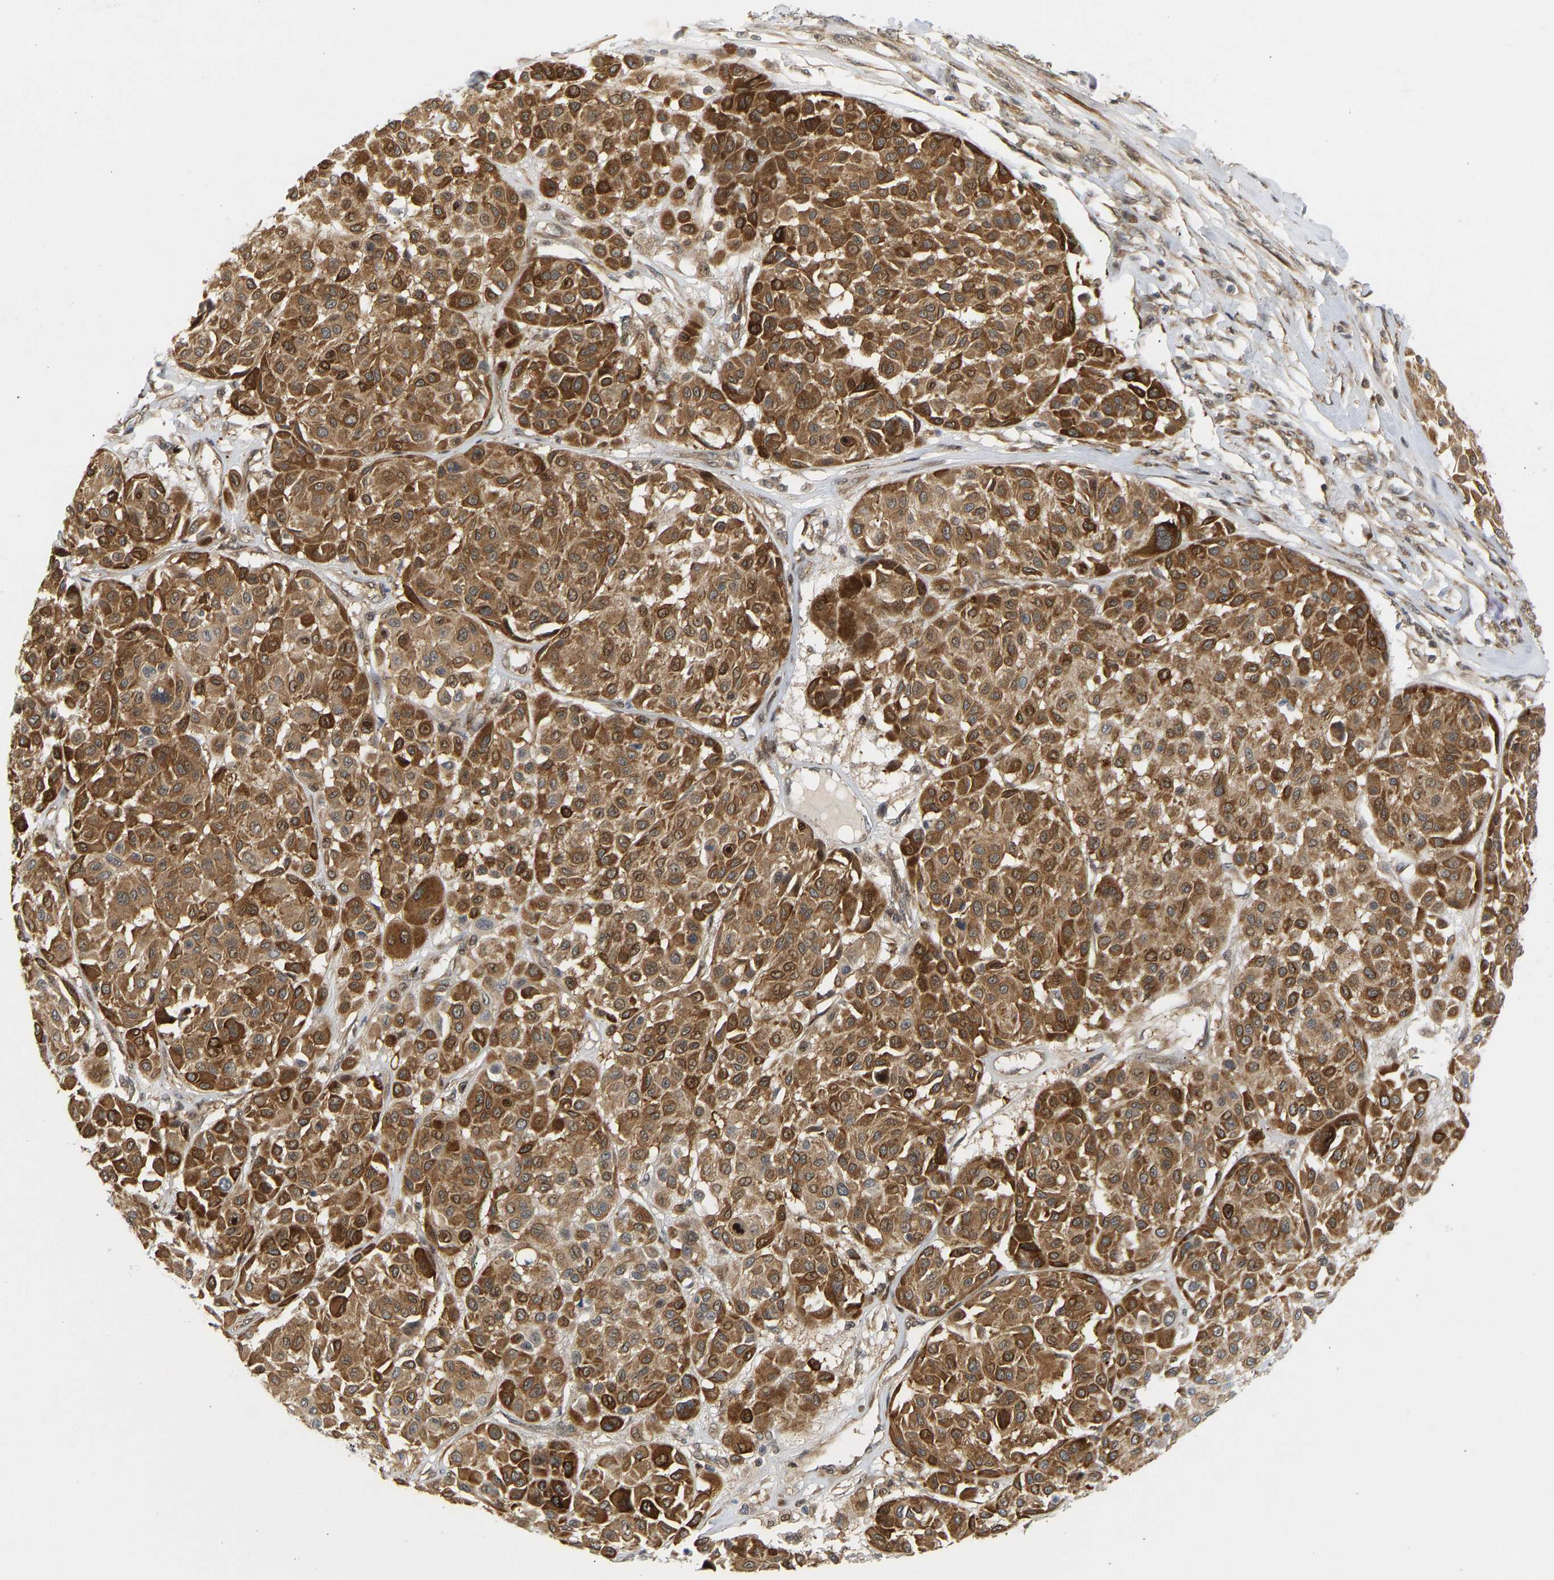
{"staining": {"intensity": "strong", "quantity": ">75%", "location": "cytoplasmic/membranous,nuclear"}, "tissue": "melanoma", "cell_type": "Tumor cells", "image_type": "cancer", "snomed": [{"axis": "morphology", "description": "Malignant melanoma, Metastatic site"}, {"axis": "topography", "description": "Soft tissue"}], "caption": "Protein staining of malignant melanoma (metastatic site) tissue reveals strong cytoplasmic/membranous and nuclear expression in approximately >75% of tumor cells.", "gene": "BAG1", "patient": {"sex": "male", "age": 41}}